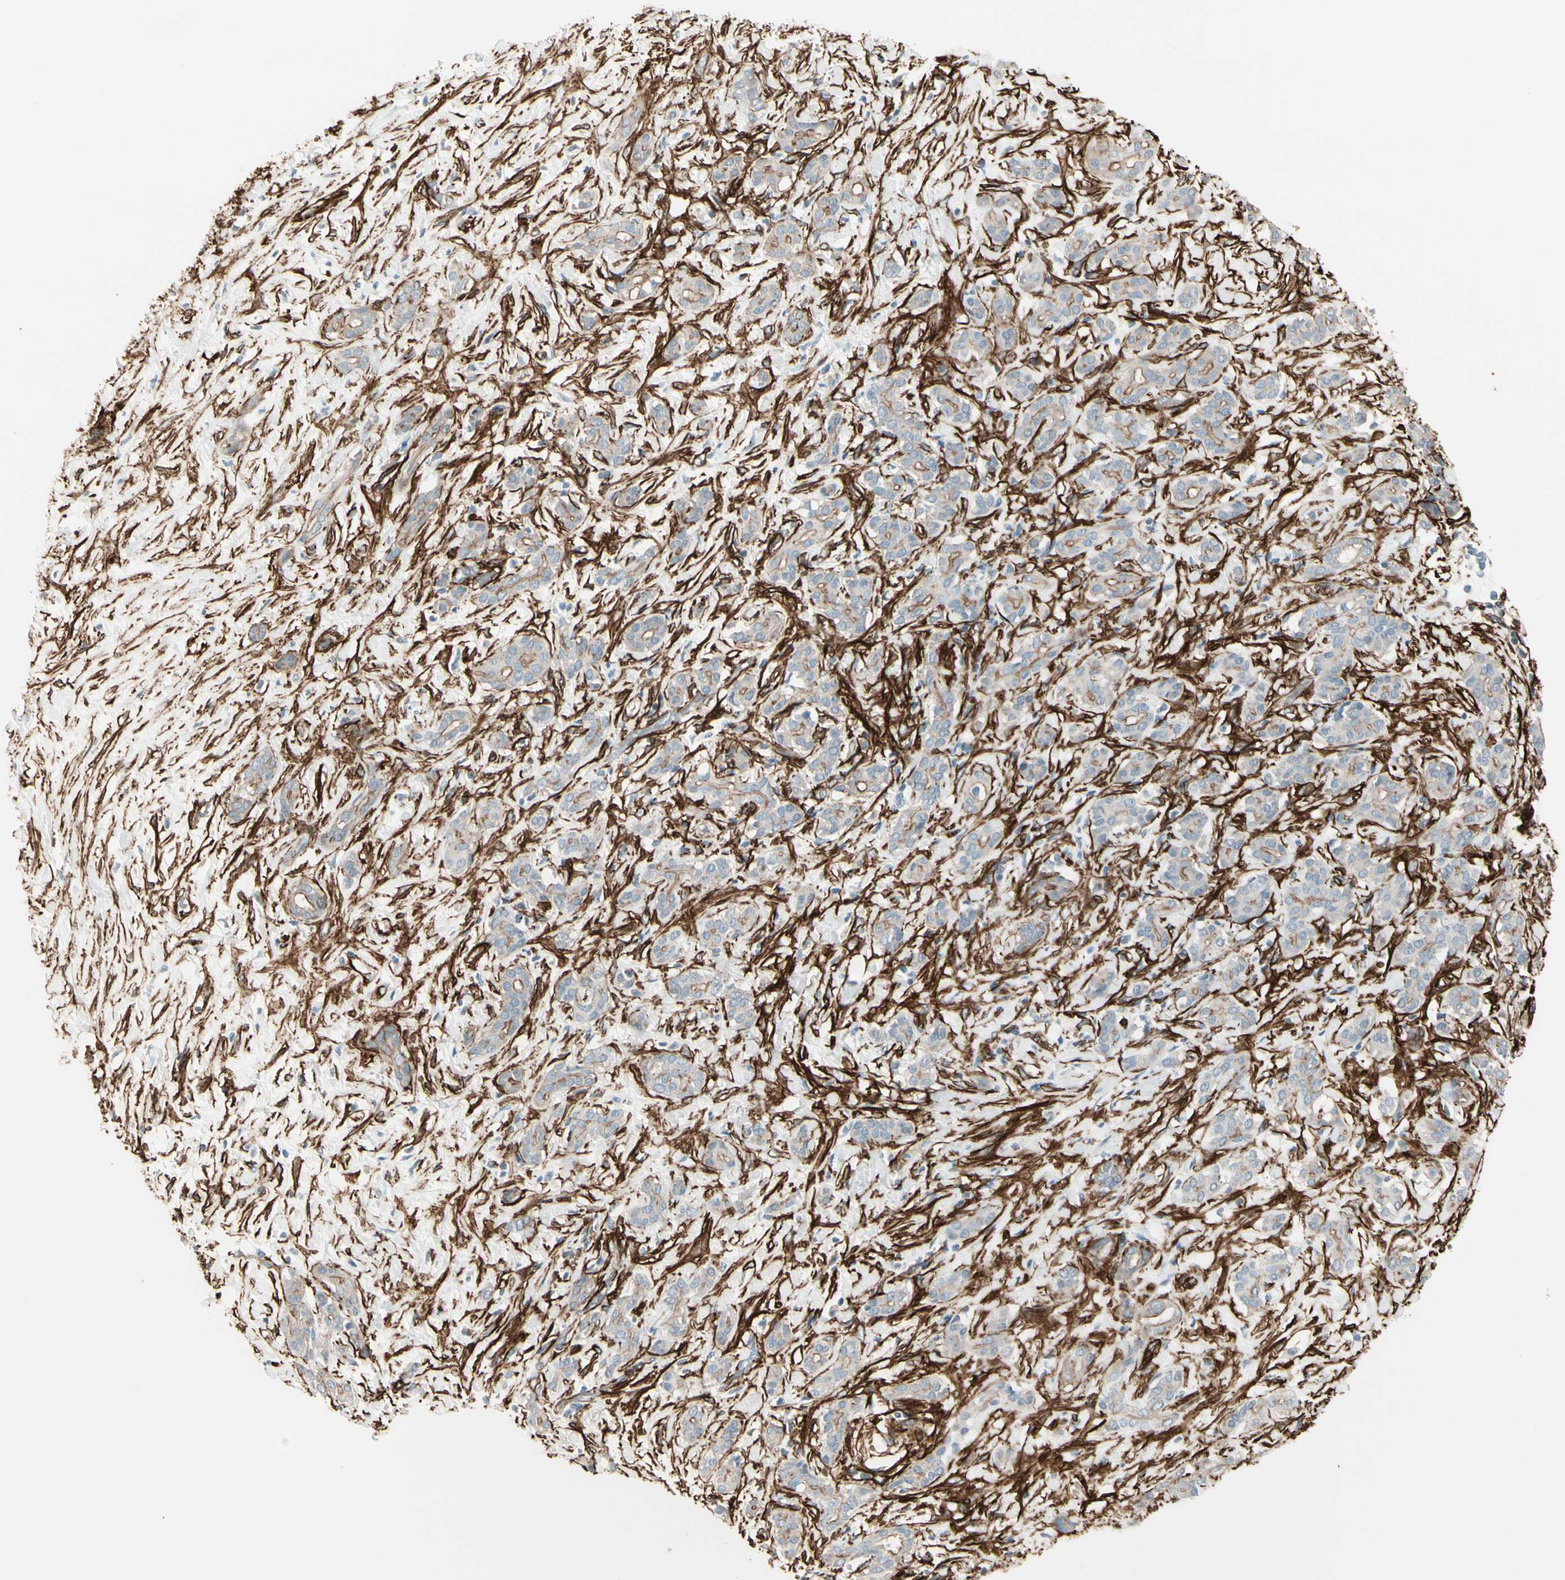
{"staining": {"intensity": "weak", "quantity": "25%-75%", "location": "cytoplasmic/membranous"}, "tissue": "pancreatic cancer", "cell_type": "Tumor cells", "image_type": "cancer", "snomed": [{"axis": "morphology", "description": "Adenocarcinoma, NOS"}, {"axis": "topography", "description": "Pancreas"}], "caption": "Immunohistochemical staining of human pancreatic cancer (adenocarcinoma) displays low levels of weak cytoplasmic/membranous positivity in about 25%-75% of tumor cells. (Brightfield microscopy of DAB IHC at high magnification).", "gene": "CALD1", "patient": {"sex": "male", "age": 41}}